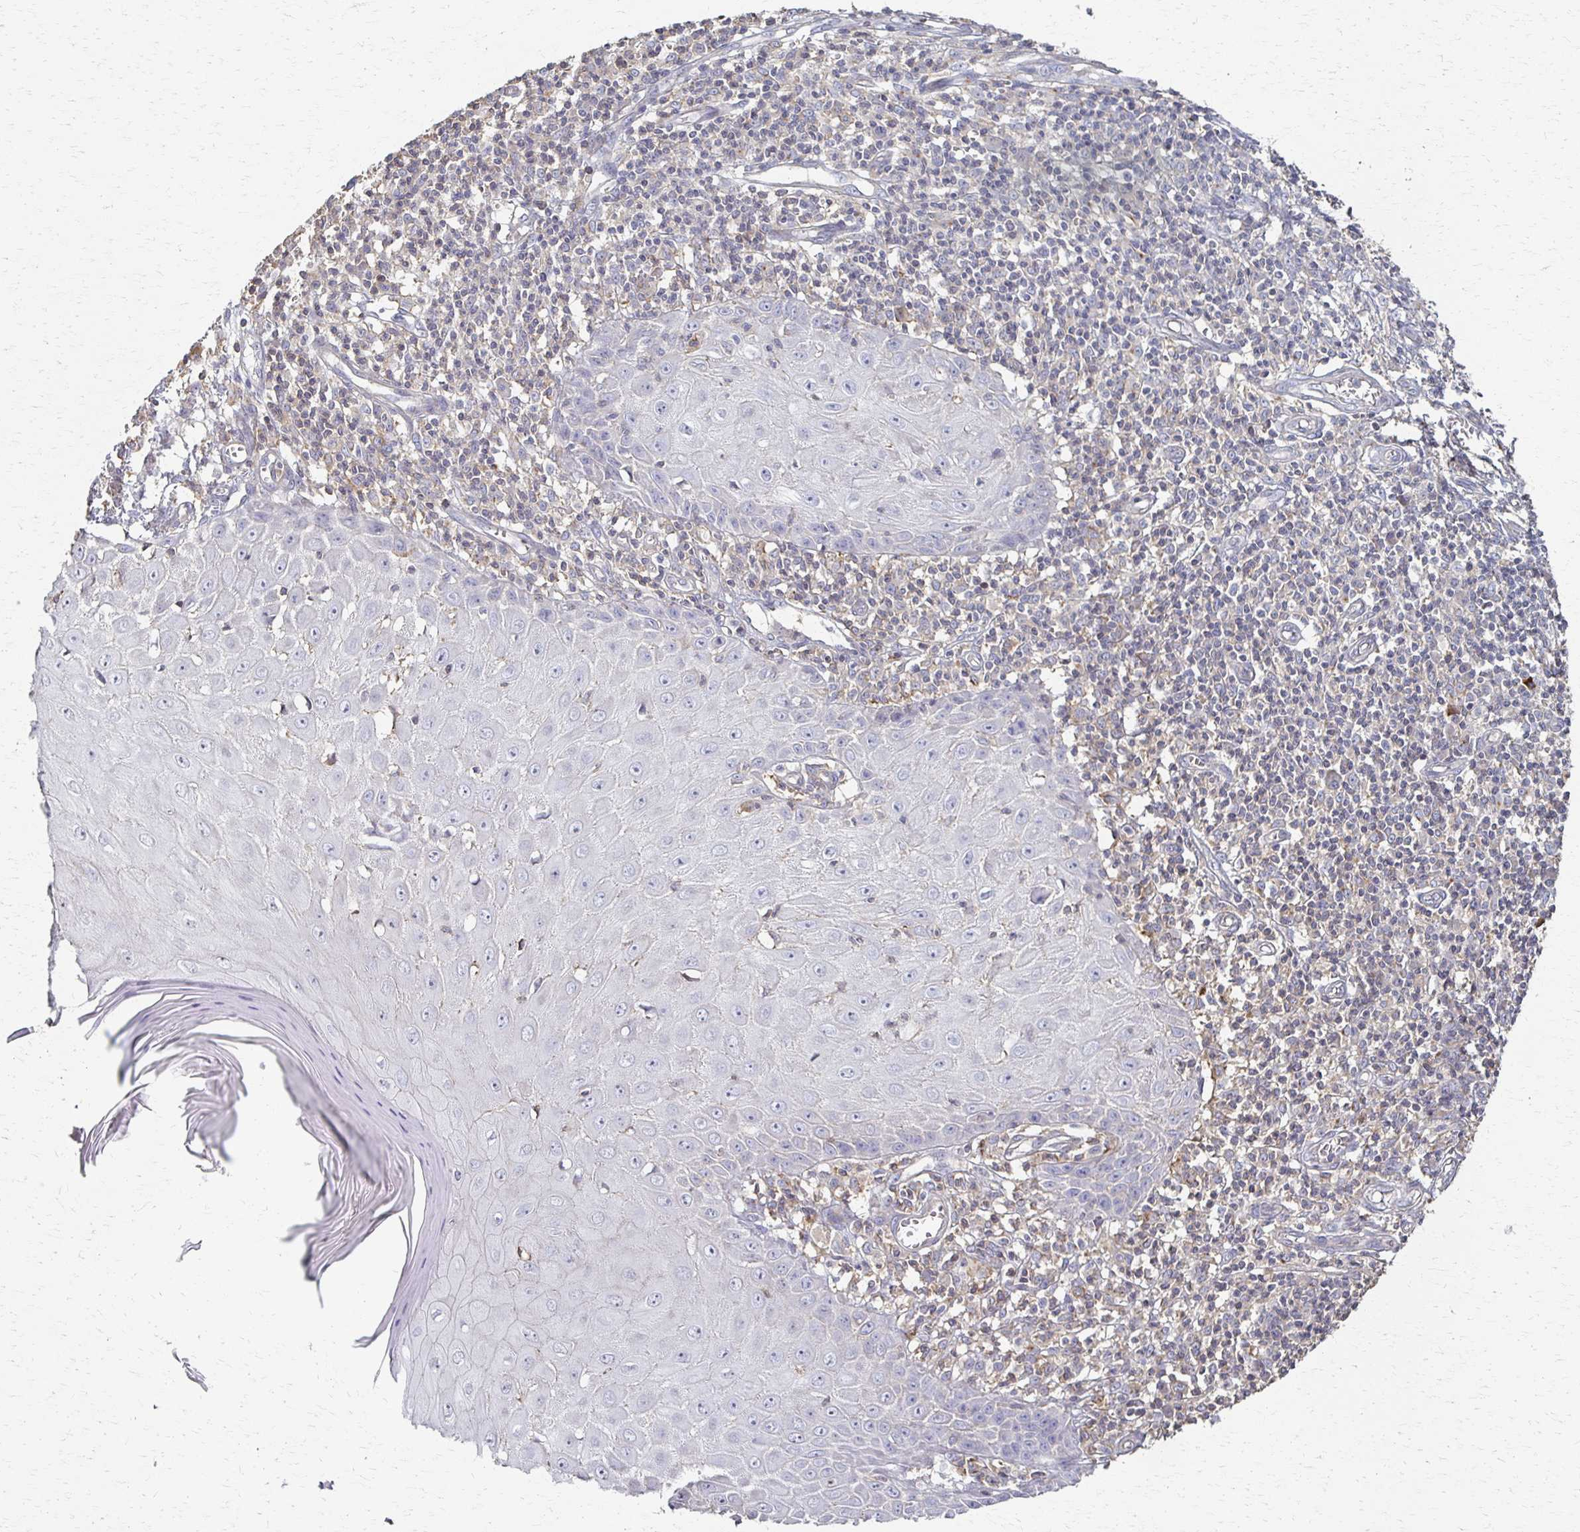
{"staining": {"intensity": "negative", "quantity": "none", "location": "none"}, "tissue": "skin cancer", "cell_type": "Tumor cells", "image_type": "cancer", "snomed": [{"axis": "morphology", "description": "Squamous cell carcinoma, NOS"}, {"axis": "topography", "description": "Skin"}], "caption": "The image exhibits no significant expression in tumor cells of skin cancer.", "gene": "C1QTNF7", "patient": {"sex": "female", "age": 73}}